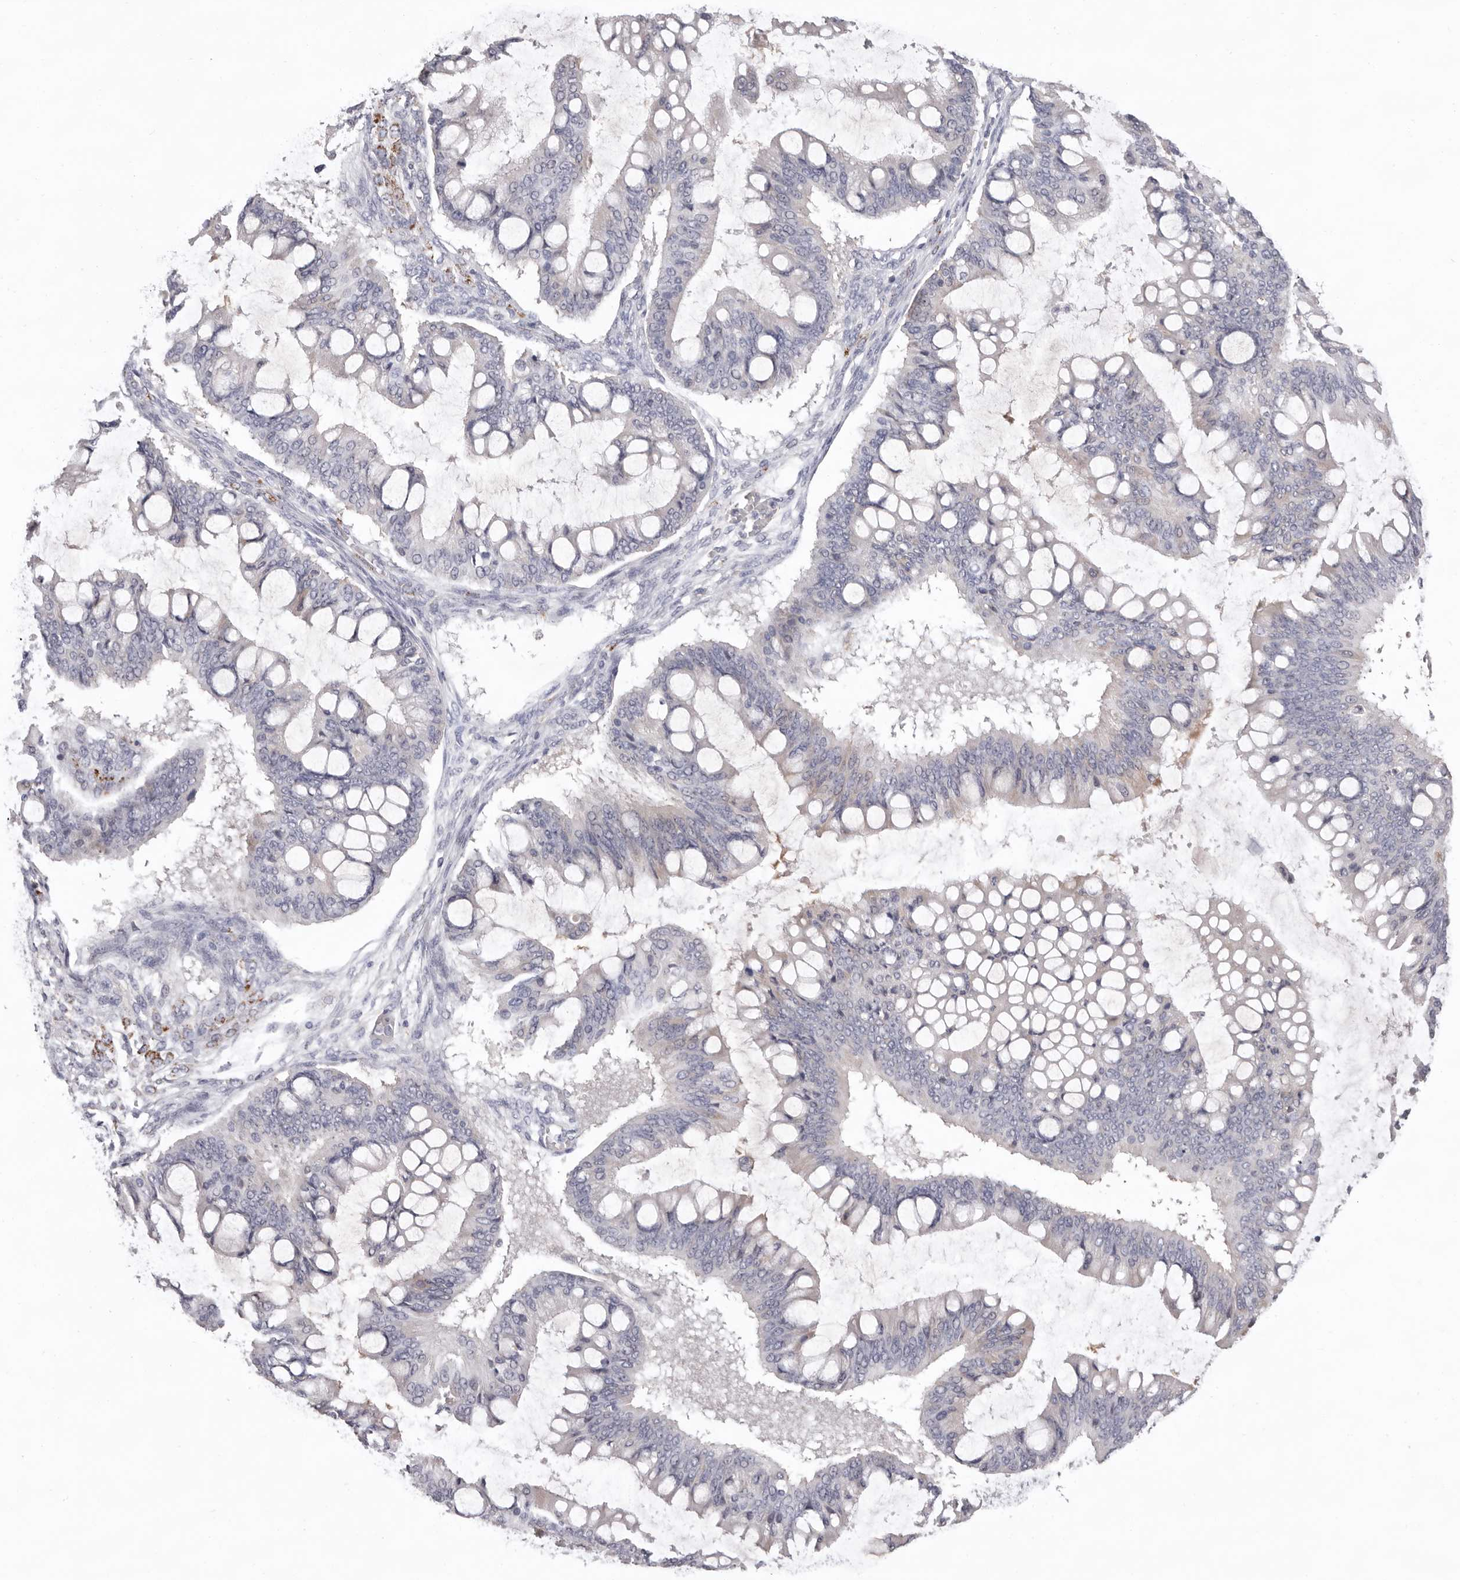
{"staining": {"intensity": "negative", "quantity": "none", "location": "none"}, "tissue": "ovarian cancer", "cell_type": "Tumor cells", "image_type": "cancer", "snomed": [{"axis": "morphology", "description": "Cystadenocarcinoma, mucinous, NOS"}, {"axis": "topography", "description": "Ovary"}], "caption": "Immunohistochemistry (IHC) of human ovarian cancer shows no expression in tumor cells. (DAB IHC, high magnification).", "gene": "MMACHC", "patient": {"sex": "female", "age": 73}}